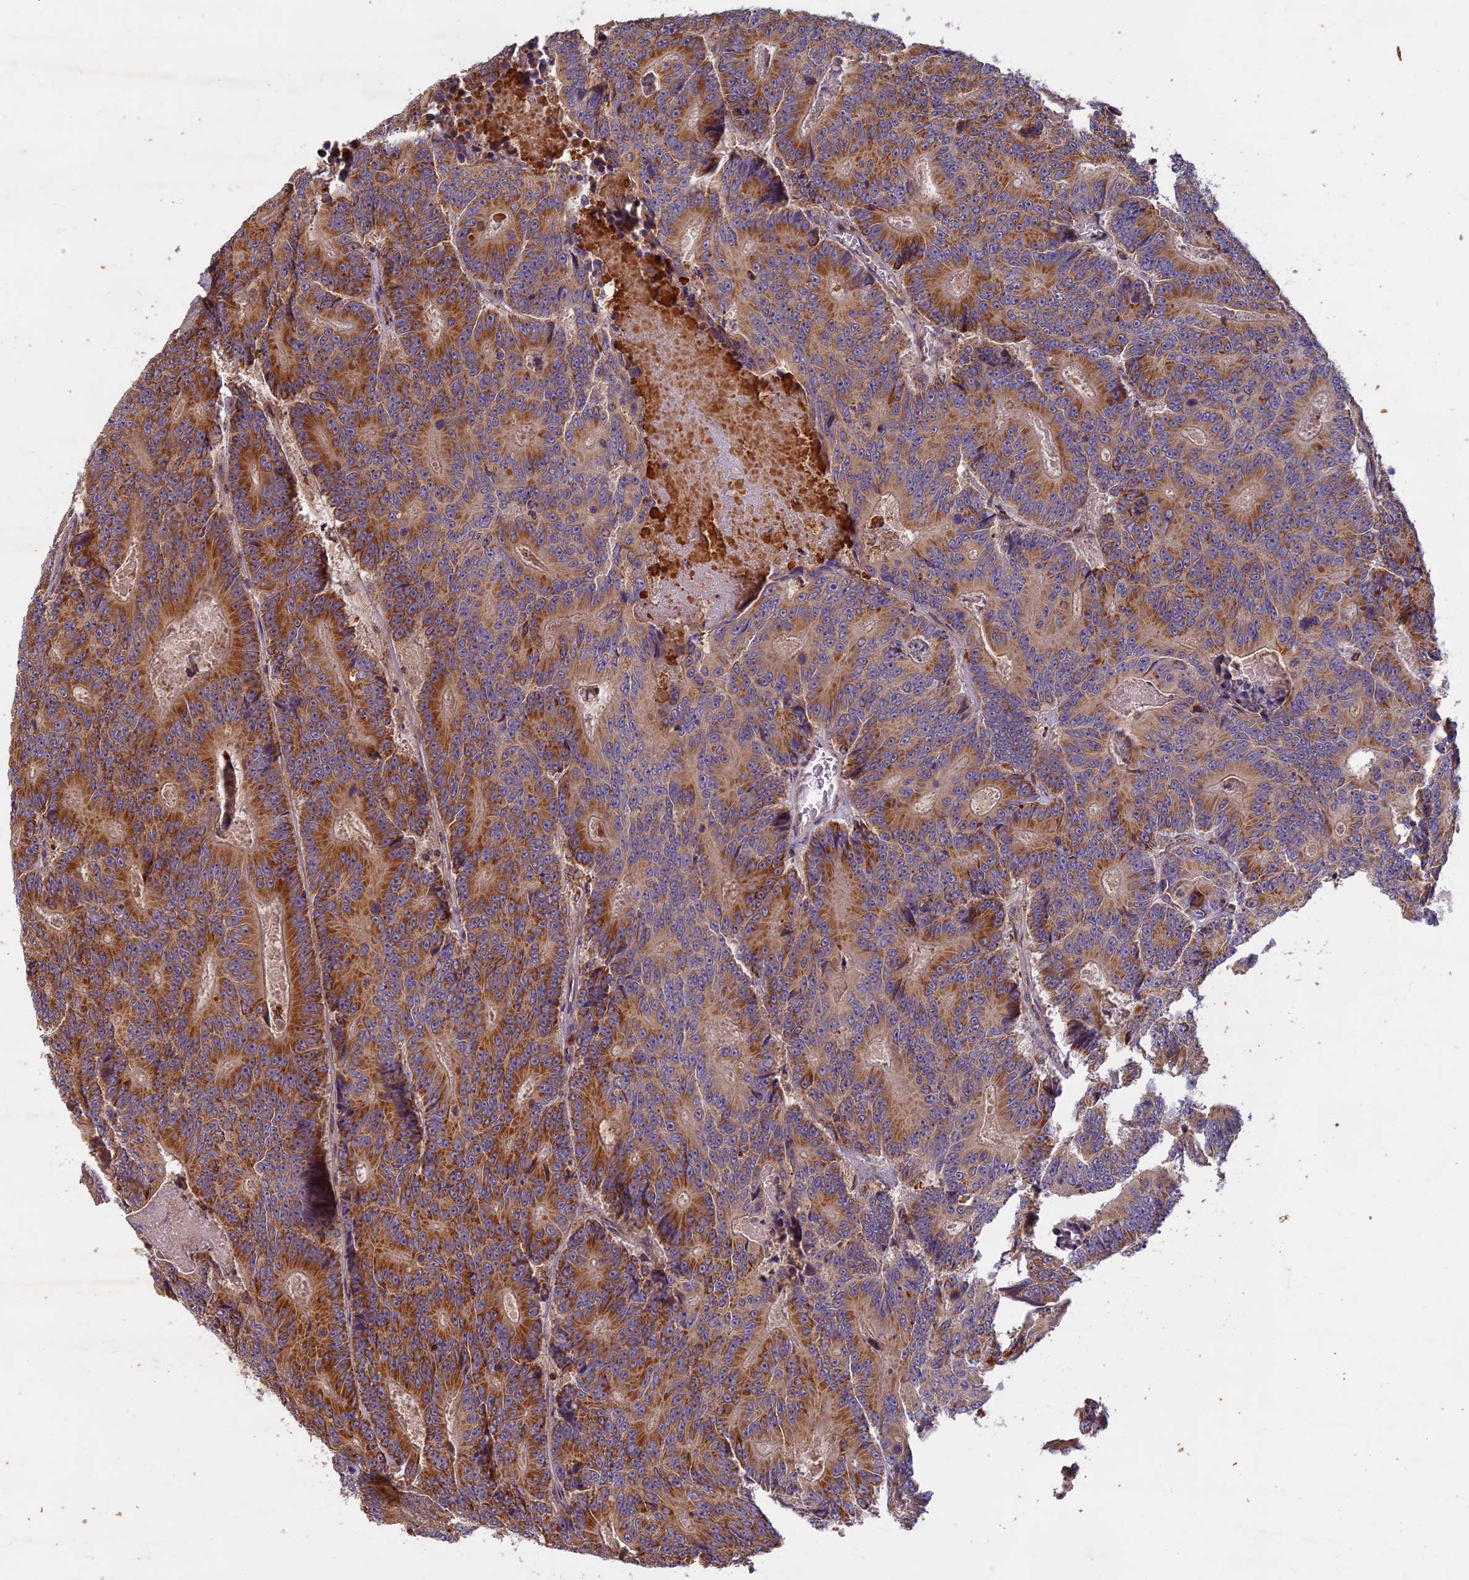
{"staining": {"intensity": "moderate", "quantity": ">75%", "location": "cytoplasmic/membranous"}, "tissue": "colorectal cancer", "cell_type": "Tumor cells", "image_type": "cancer", "snomed": [{"axis": "morphology", "description": "Adenocarcinoma, NOS"}, {"axis": "topography", "description": "Colon"}], "caption": "The immunohistochemical stain highlights moderate cytoplasmic/membranous staining in tumor cells of colorectal adenocarcinoma tissue. The staining is performed using DAB (3,3'-diaminobenzidine) brown chromogen to label protein expression. The nuclei are counter-stained blue using hematoxylin.", "gene": "EDAR", "patient": {"sex": "male", "age": 83}}